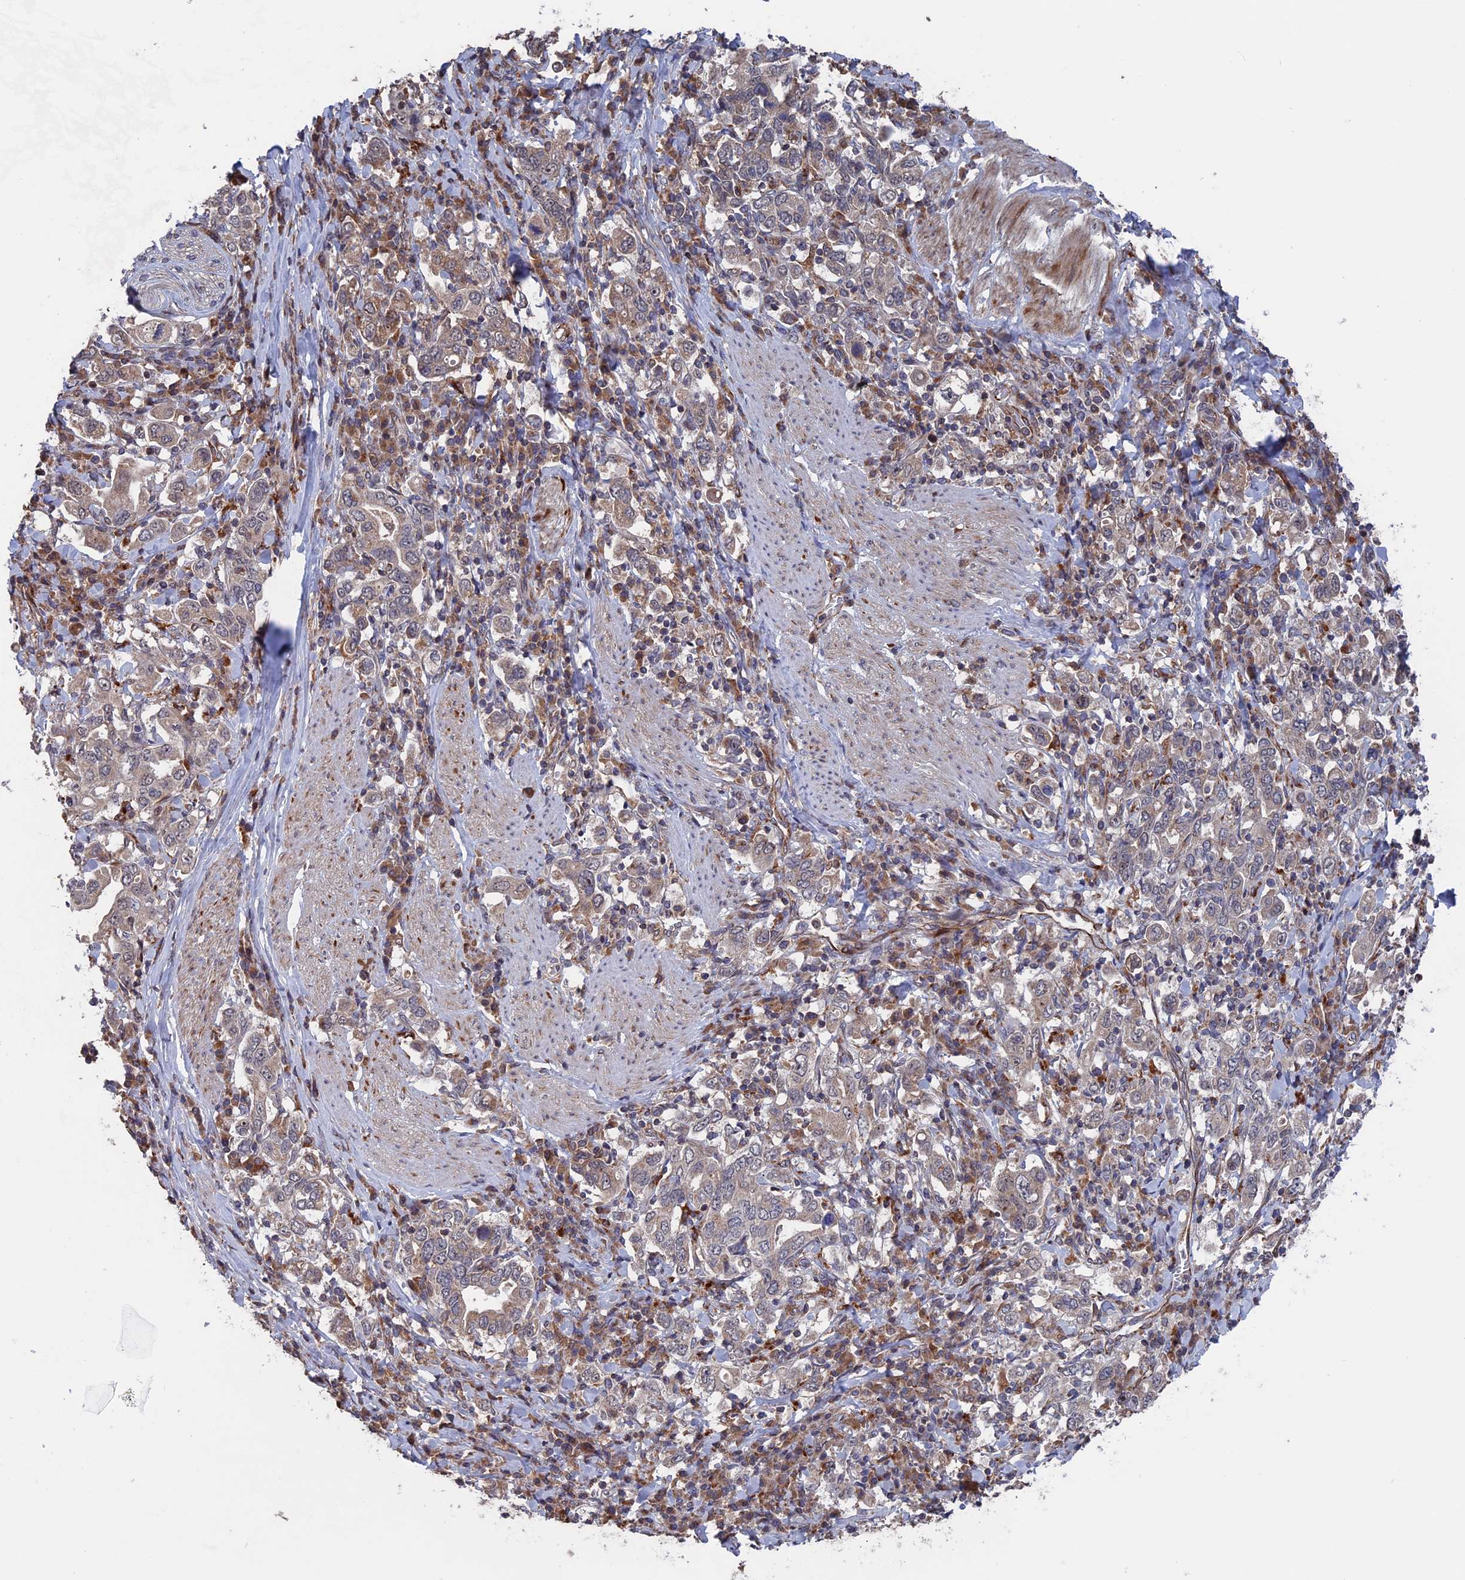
{"staining": {"intensity": "weak", "quantity": "25%-75%", "location": "cytoplasmic/membranous"}, "tissue": "stomach cancer", "cell_type": "Tumor cells", "image_type": "cancer", "snomed": [{"axis": "morphology", "description": "Adenocarcinoma, NOS"}, {"axis": "topography", "description": "Stomach, upper"}], "caption": "The immunohistochemical stain highlights weak cytoplasmic/membranous positivity in tumor cells of stomach adenocarcinoma tissue.", "gene": "PLA2G15", "patient": {"sex": "male", "age": 62}}